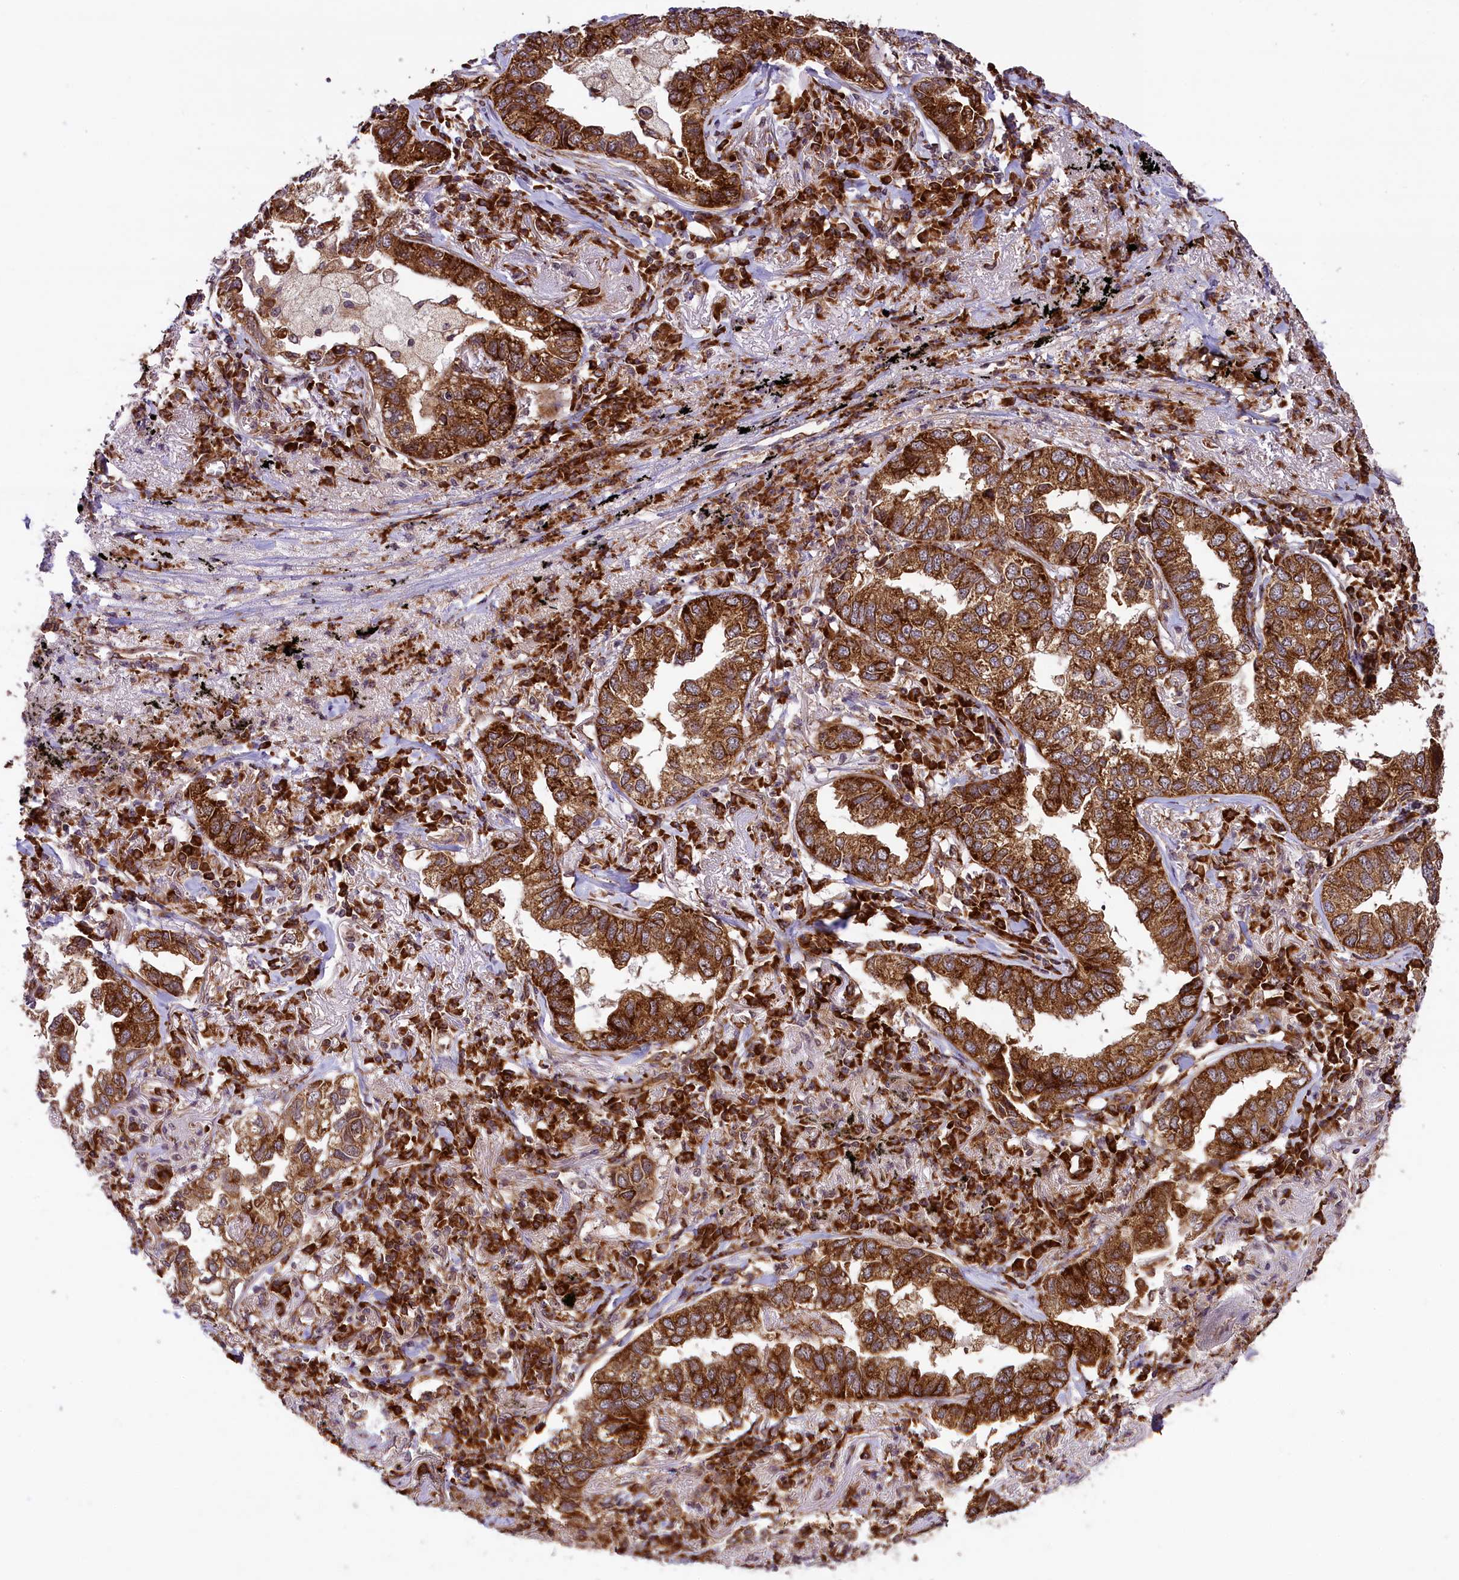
{"staining": {"intensity": "strong", "quantity": ">75%", "location": "cytoplasmic/membranous"}, "tissue": "lung cancer", "cell_type": "Tumor cells", "image_type": "cancer", "snomed": [{"axis": "morphology", "description": "Adenocarcinoma, NOS"}, {"axis": "topography", "description": "Lung"}], "caption": "Tumor cells demonstrate high levels of strong cytoplasmic/membranous staining in approximately >75% of cells in human lung adenocarcinoma.", "gene": "LARP4", "patient": {"sex": "male", "age": 65}}